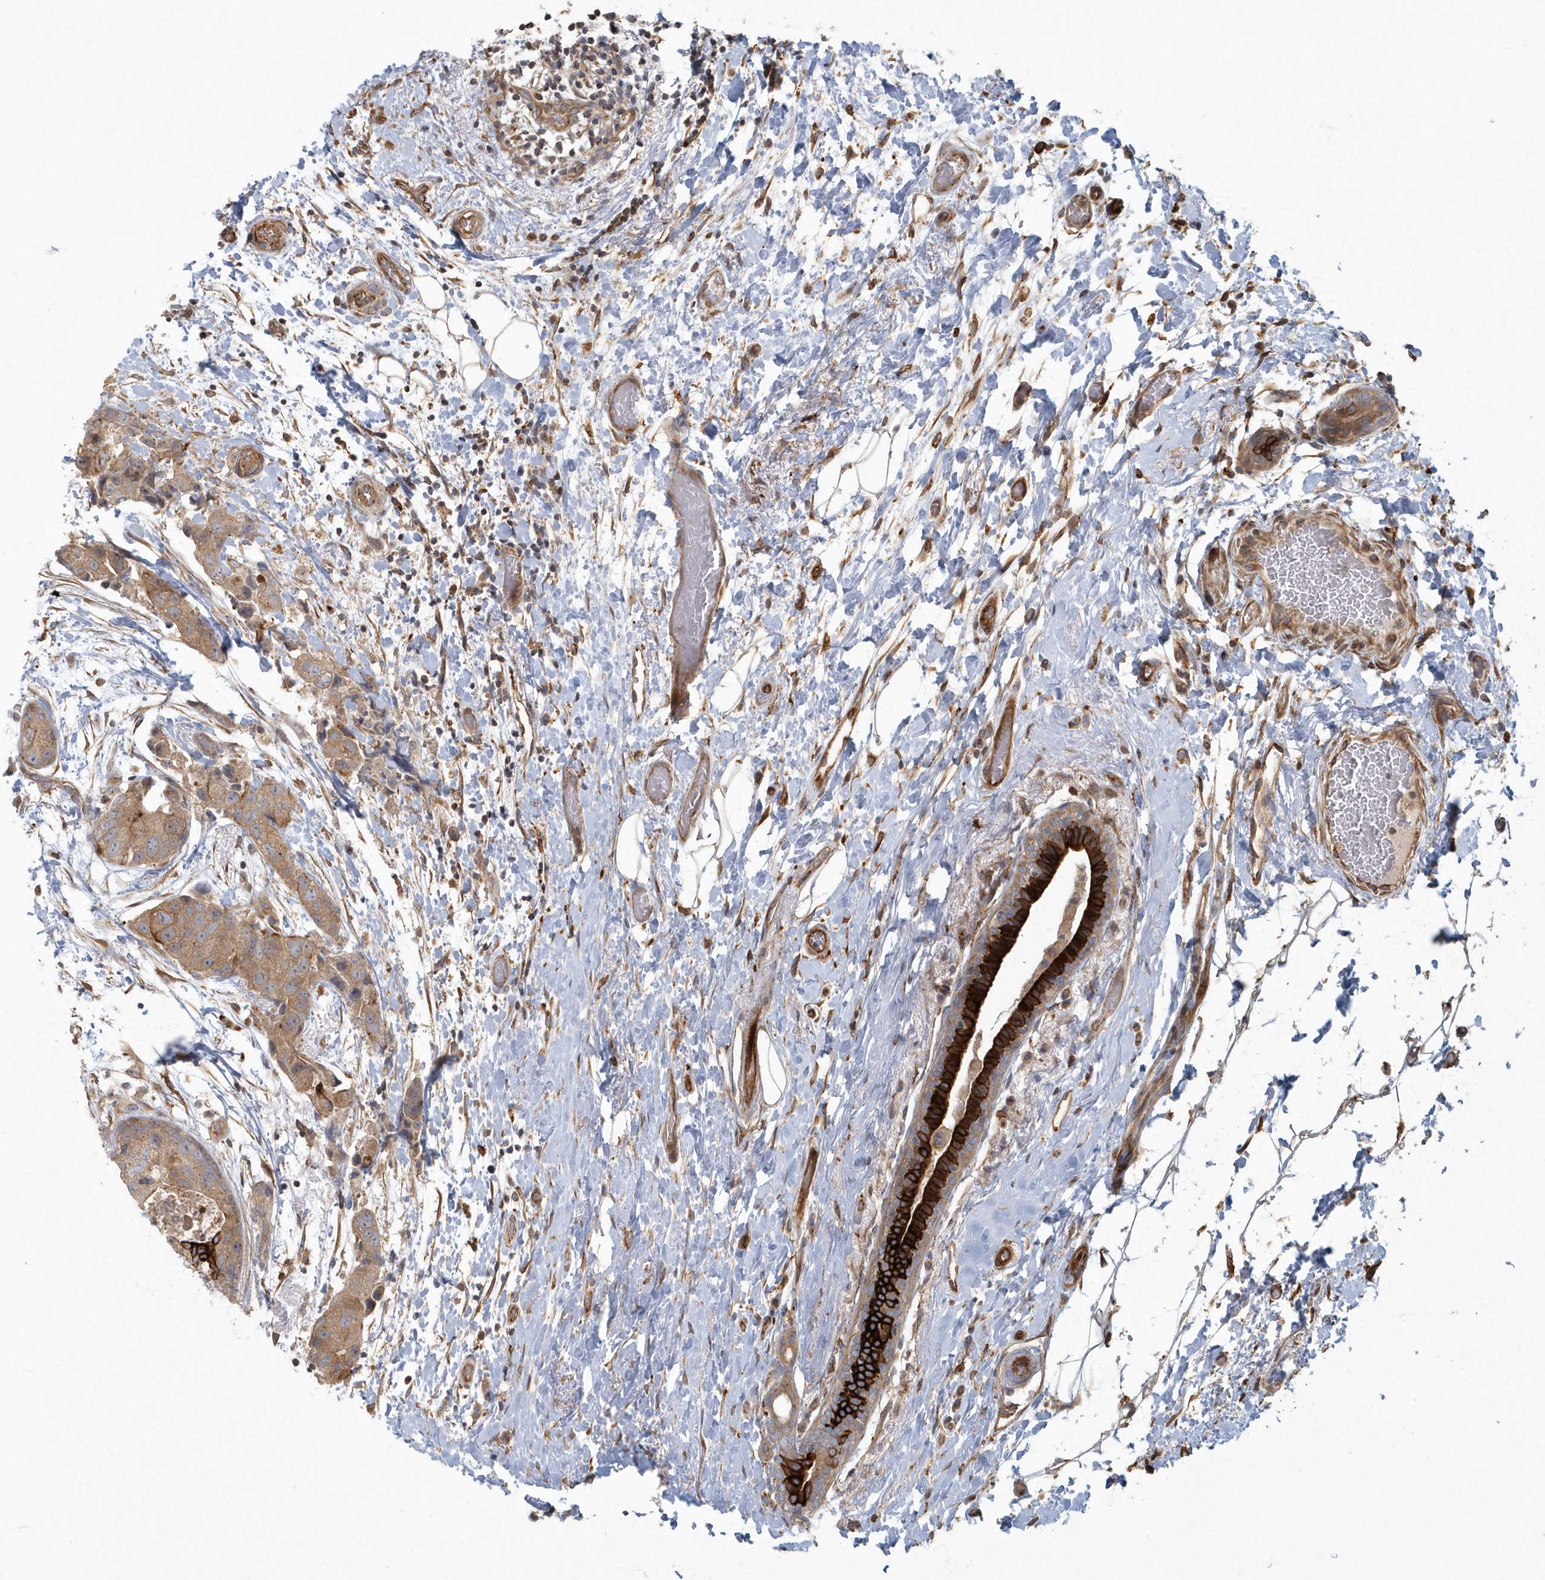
{"staining": {"intensity": "moderate", "quantity": ">75%", "location": "cytoplasmic/membranous"}, "tissue": "breast cancer", "cell_type": "Tumor cells", "image_type": "cancer", "snomed": [{"axis": "morphology", "description": "Duct carcinoma"}, {"axis": "topography", "description": "Breast"}], "caption": "IHC staining of invasive ductal carcinoma (breast), which exhibits medium levels of moderate cytoplasmic/membranous expression in approximately >75% of tumor cells indicating moderate cytoplasmic/membranous protein staining. The staining was performed using DAB (3,3'-diaminobenzidine) (brown) for protein detection and nuclei were counterstained in hematoxylin (blue).", "gene": "ARHGEF38", "patient": {"sex": "female", "age": 62}}